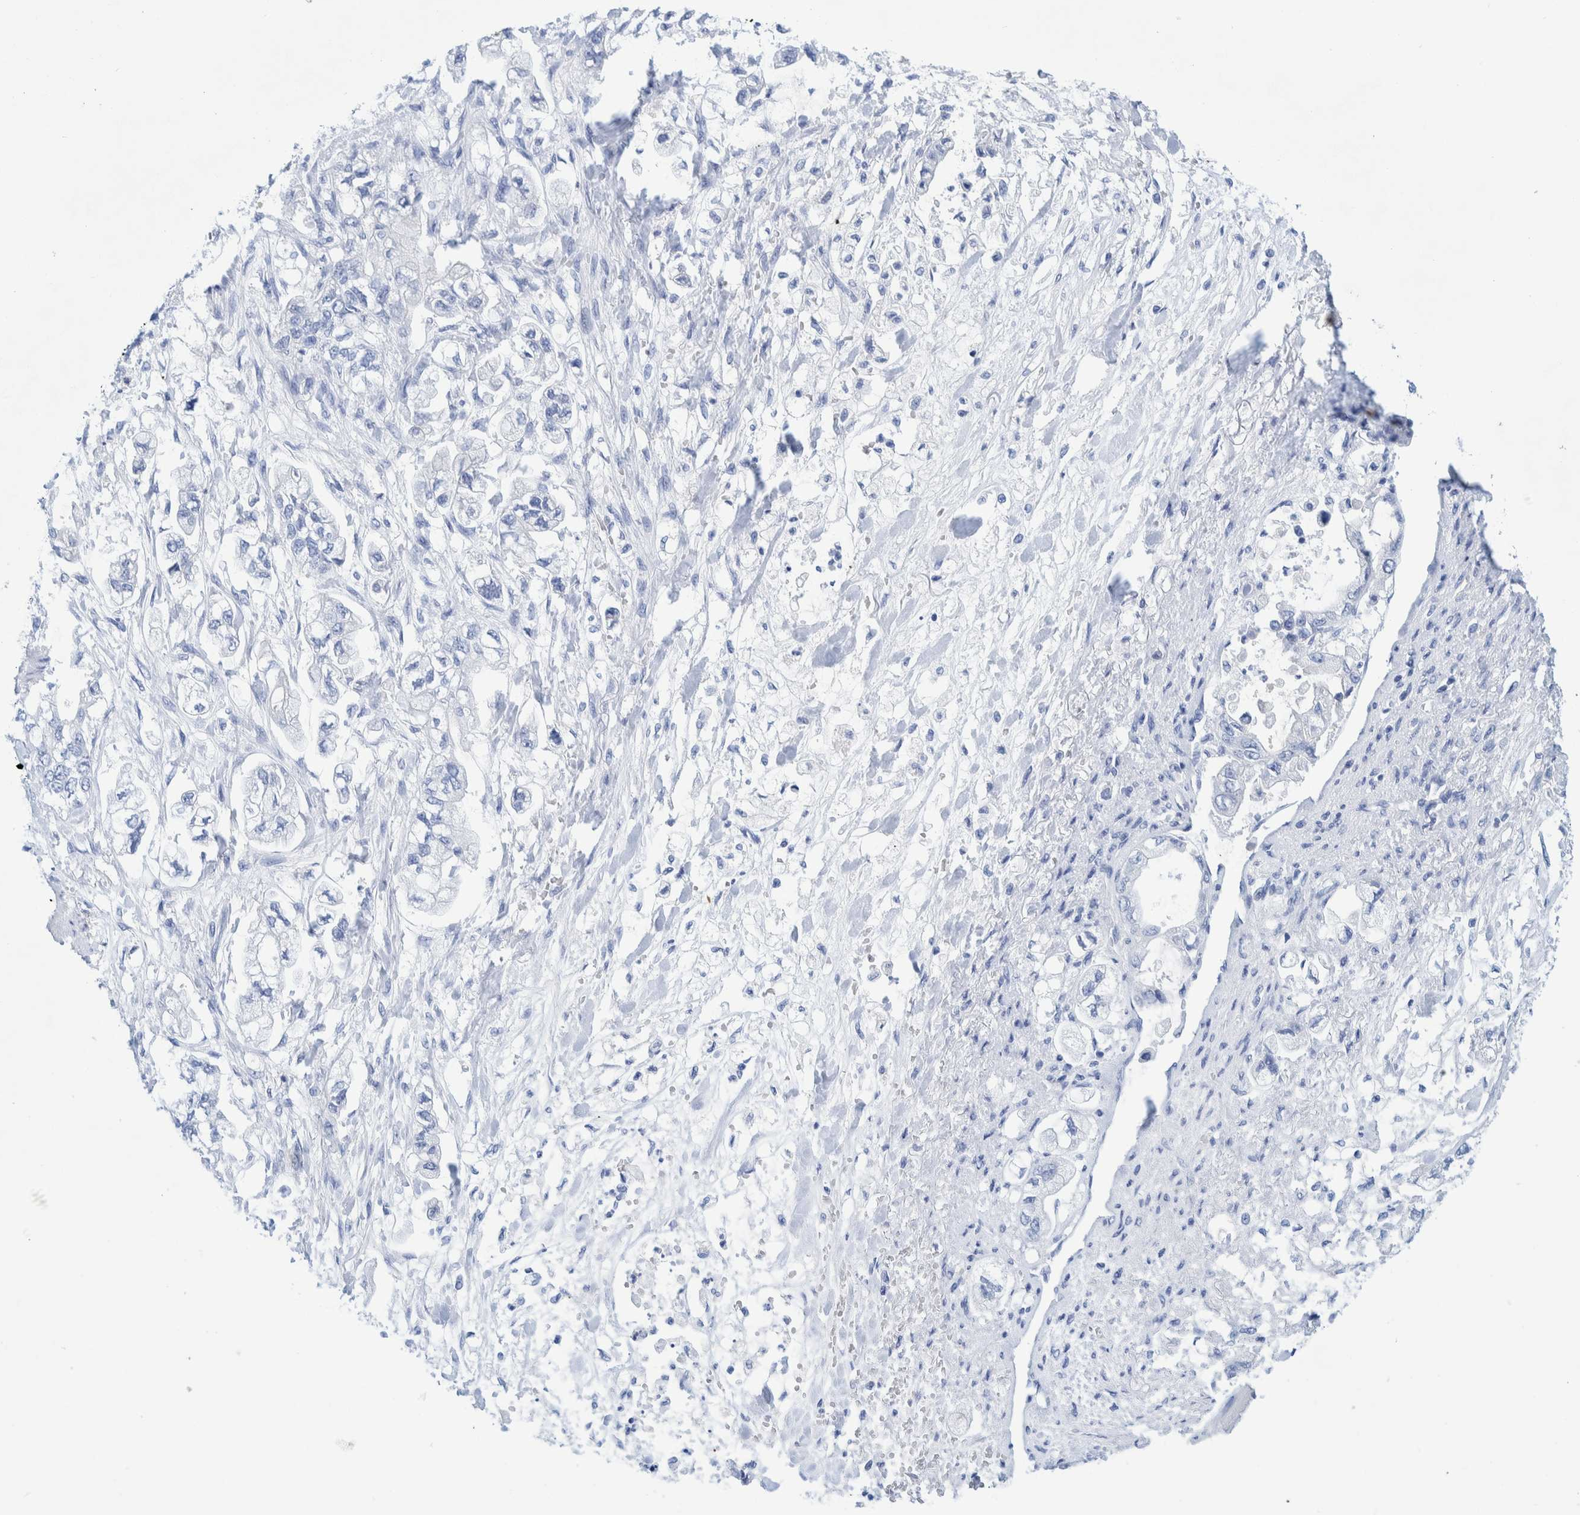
{"staining": {"intensity": "negative", "quantity": "none", "location": "none"}, "tissue": "stomach cancer", "cell_type": "Tumor cells", "image_type": "cancer", "snomed": [{"axis": "morphology", "description": "Normal tissue, NOS"}, {"axis": "morphology", "description": "Adenocarcinoma, NOS"}, {"axis": "topography", "description": "Stomach"}], "caption": "Tumor cells are negative for protein expression in human stomach cancer.", "gene": "PERP", "patient": {"sex": "male", "age": 62}}